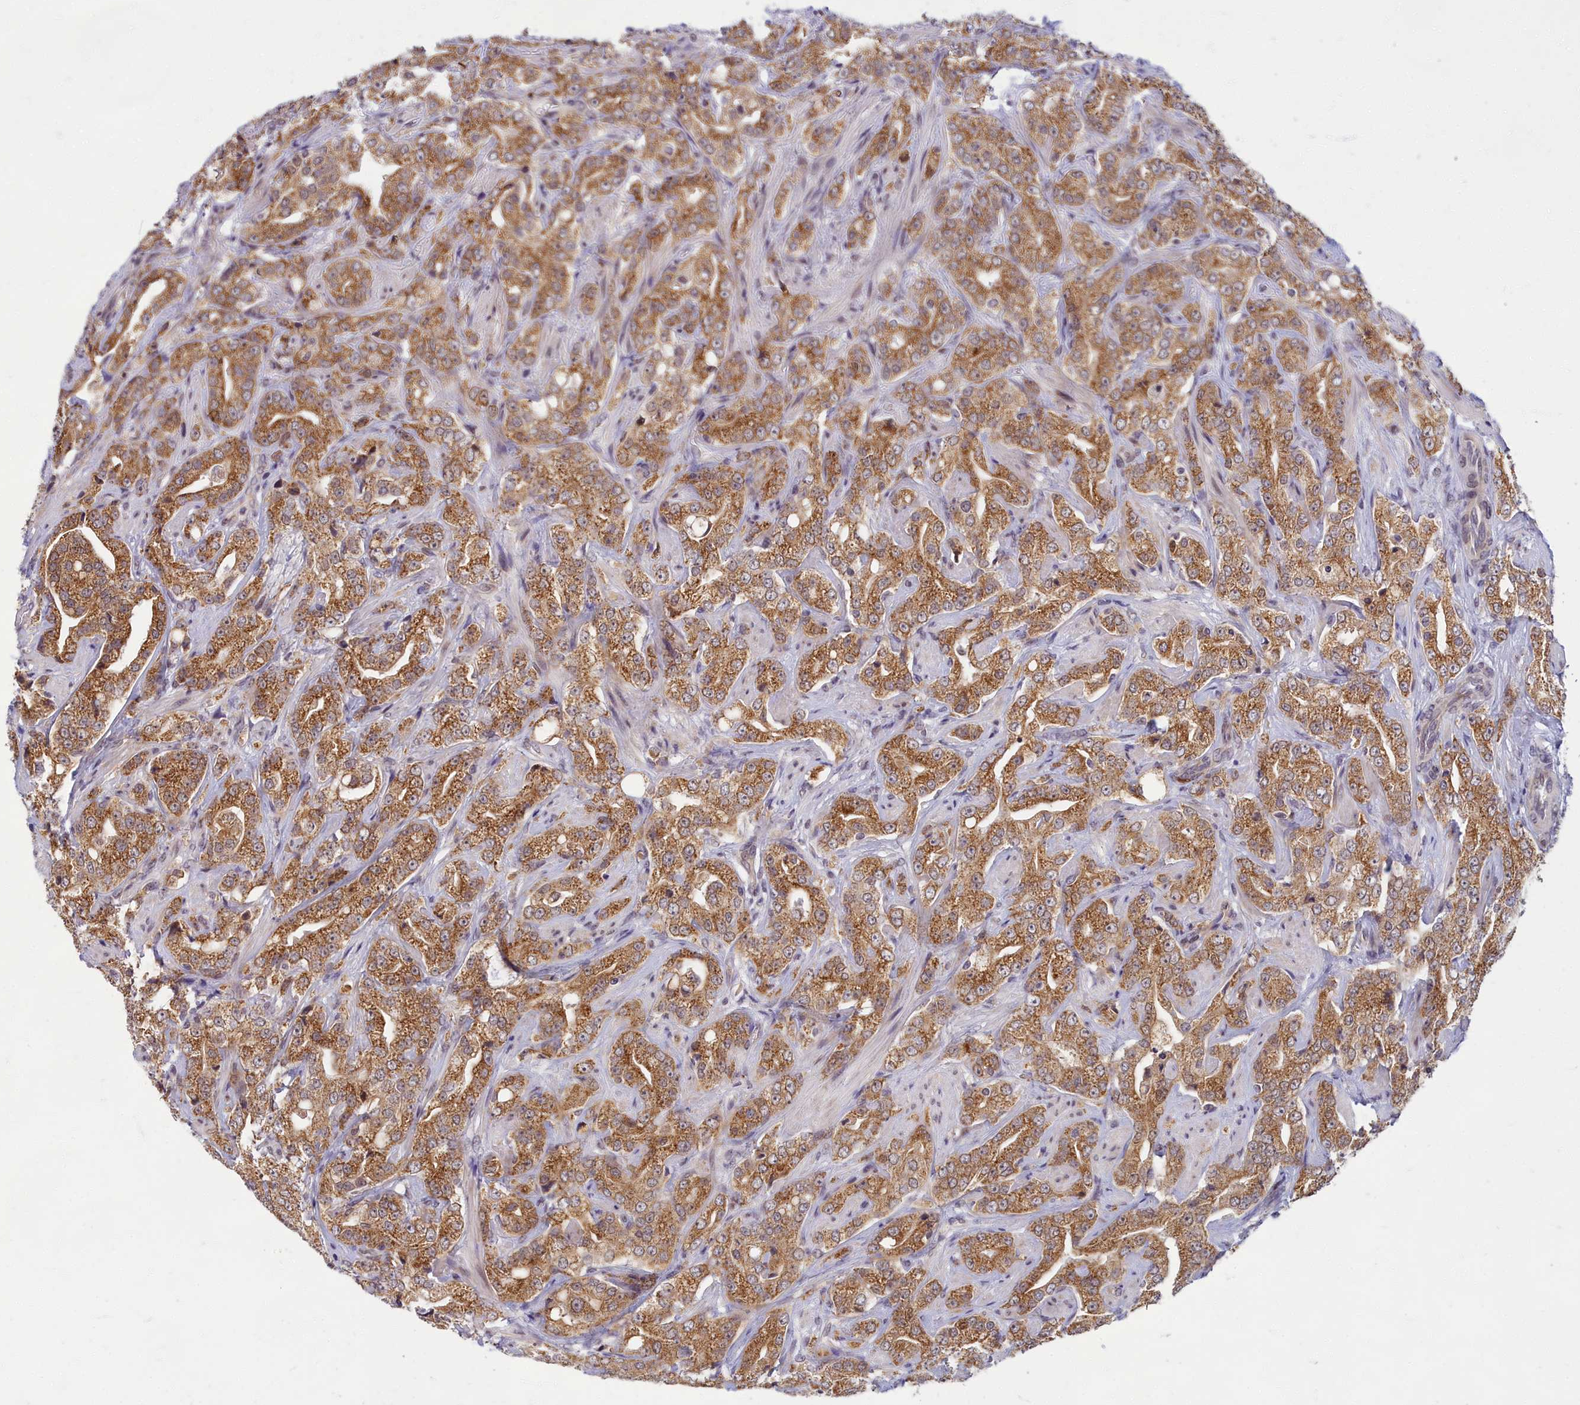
{"staining": {"intensity": "moderate", "quantity": ">75%", "location": "cytoplasmic/membranous"}, "tissue": "prostate cancer", "cell_type": "Tumor cells", "image_type": "cancer", "snomed": [{"axis": "morphology", "description": "Adenocarcinoma, Low grade"}, {"axis": "topography", "description": "Prostate"}], "caption": "Immunohistochemistry (DAB (3,3'-diaminobenzidine)) staining of human prostate cancer displays moderate cytoplasmic/membranous protein expression in approximately >75% of tumor cells. (DAB (3,3'-diaminobenzidine) IHC, brown staining for protein, blue staining for nuclei).", "gene": "EARS2", "patient": {"sex": "male", "age": 67}}